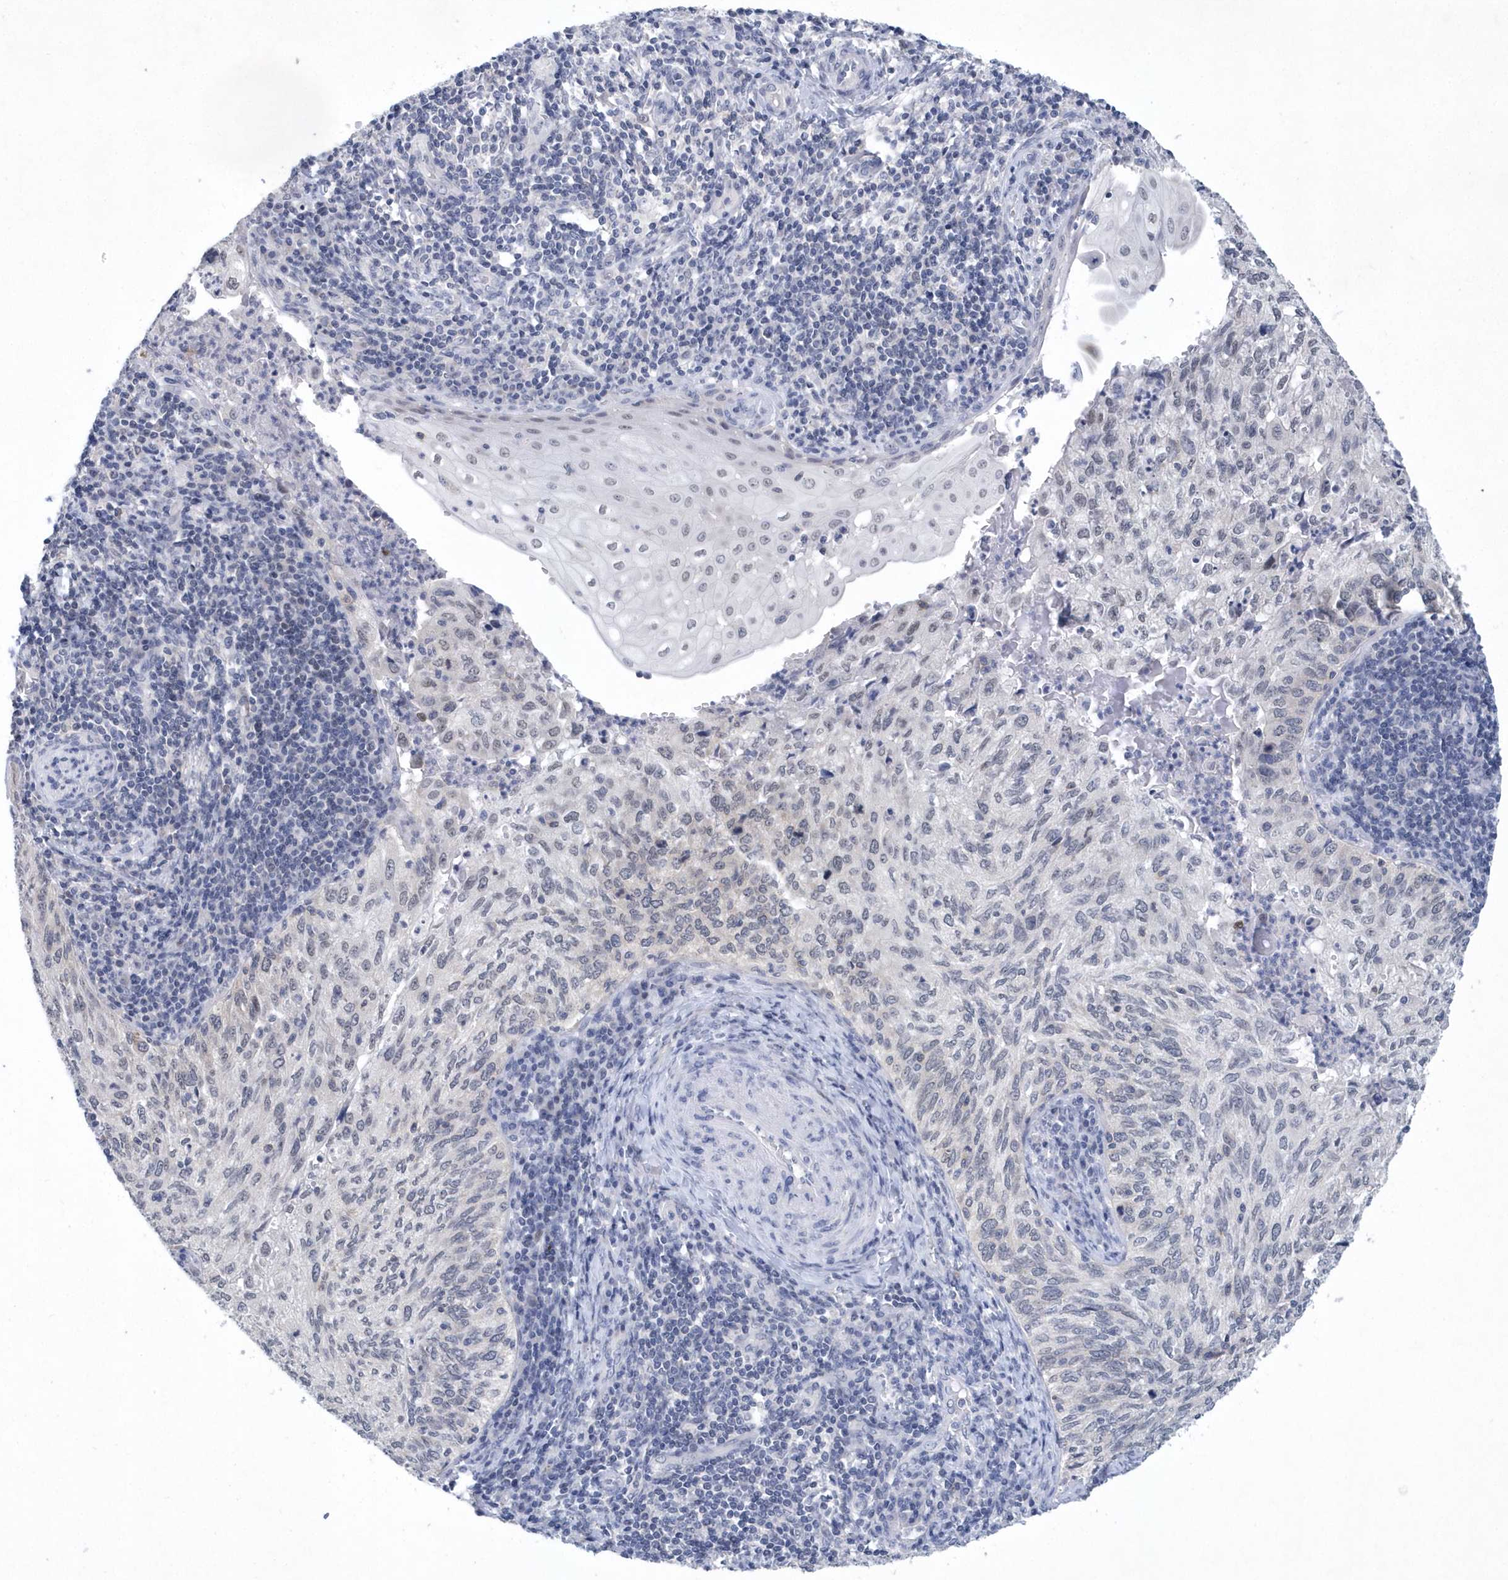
{"staining": {"intensity": "negative", "quantity": "none", "location": "none"}, "tissue": "cervical cancer", "cell_type": "Tumor cells", "image_type": "cancer", "snomed": [{"axis": "morphology", "description": "Squamous cell carcinoma, NOS"}, {"axis": "topography", "description": "Cervix"}], "caption": "Human cervical cancer (squamous cell carcinoma) stained for a protein using immunohistochemistry (IHC) reveals no staining in tumor cells.", "gene": "SRGAP3", "patient": {"sex": "female", "age": 30}}